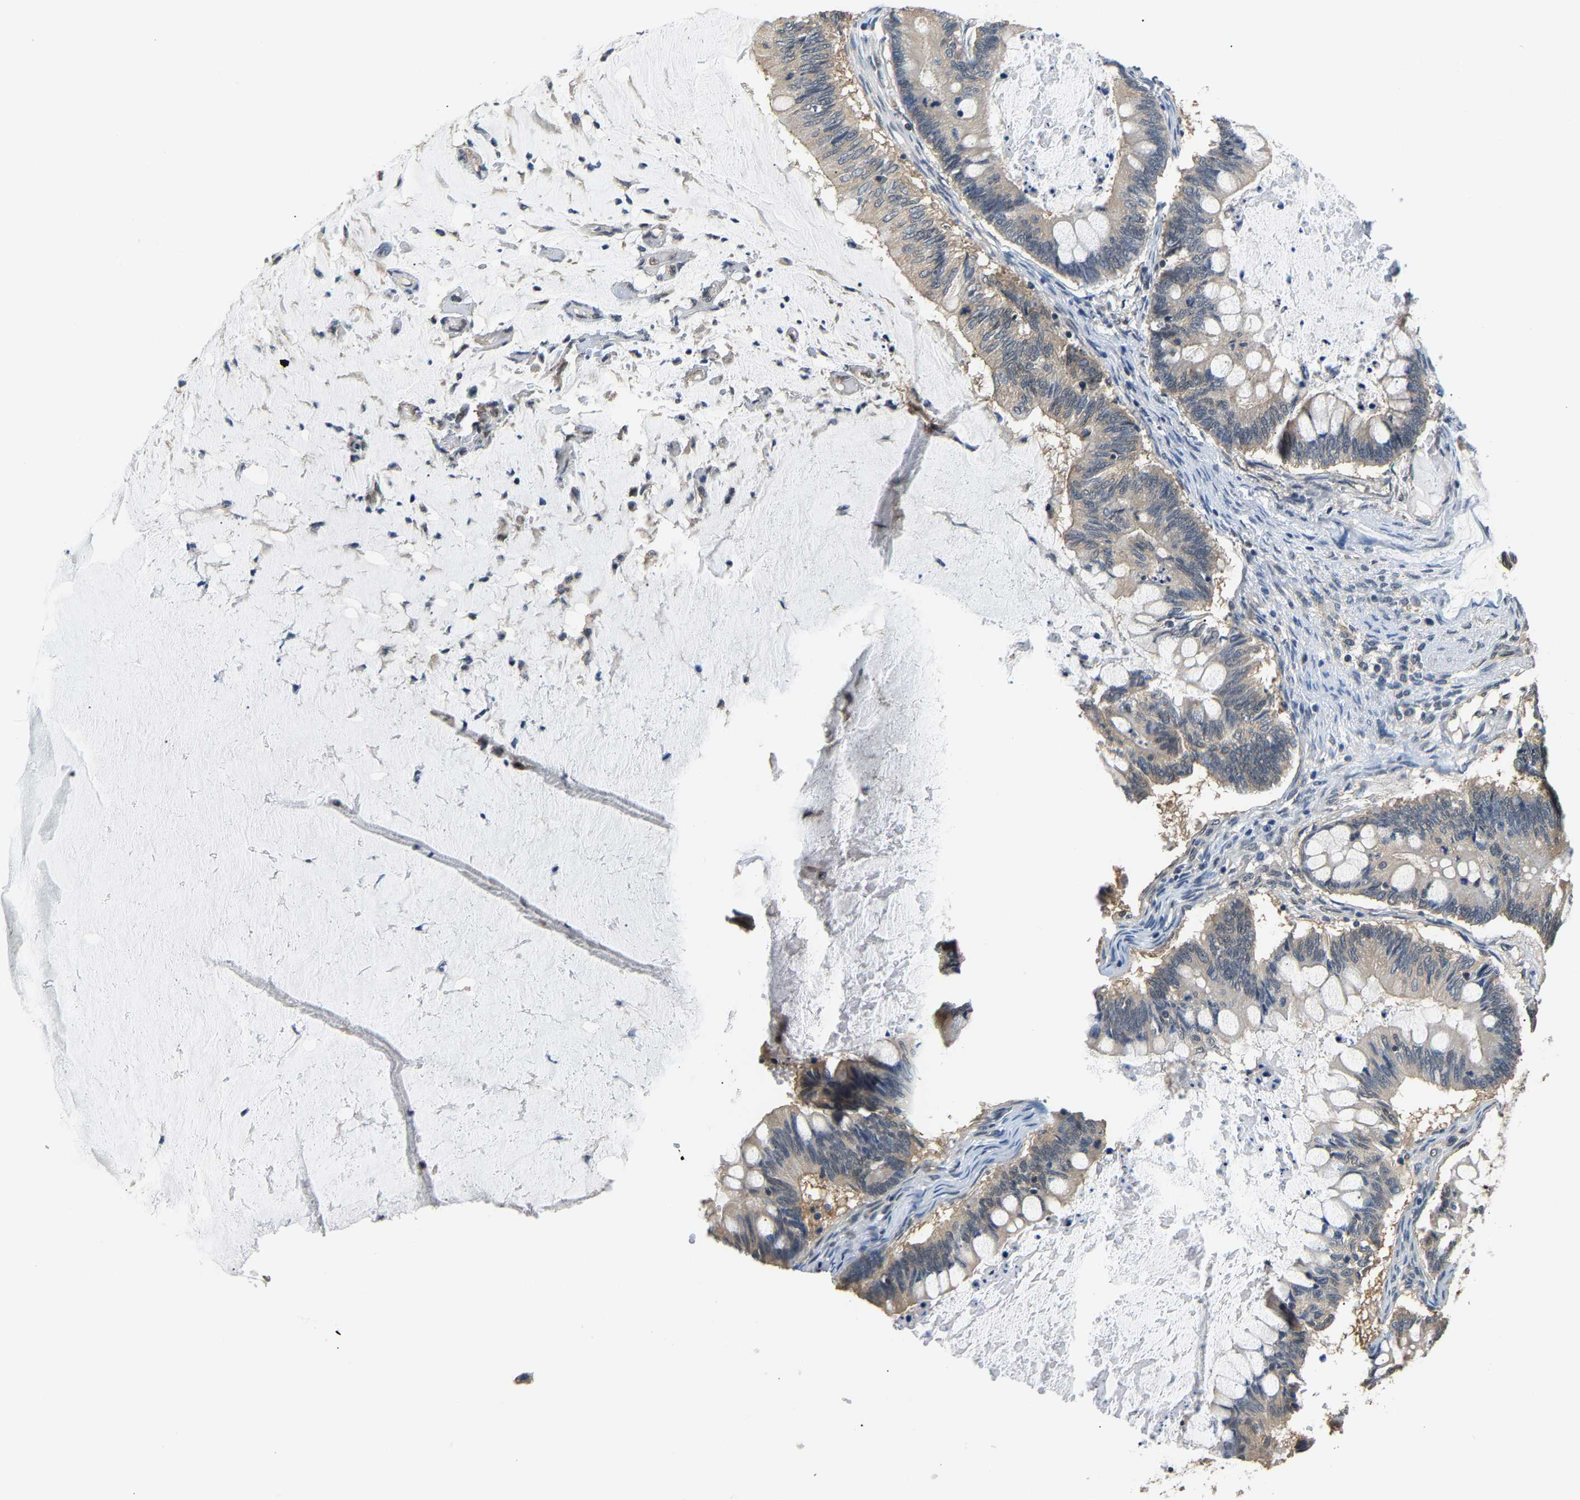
{"staining": {"intensity": "weak", "quantity": "25%-75%", "location": "cytoplasmic/membranous"}, "tissue": "ovarian cancer", "cell_type": "Tumor cells", "image_type": "cancer", "snomed": [{"axis": "morphology", "description": "Cystadenocarcinoma, mucinous, NOS"}, {"axis": "topography", "description": "Ovary"}], "caption": "Ovarian cancer (mucinous cystadenocarcinoma) tissue exhibits weak cytoplasmic/membranous staining in about 25%-75% of tumor cells", "gene": "ARHGEF12", "patient": {"sex": "female", "age": 61}}